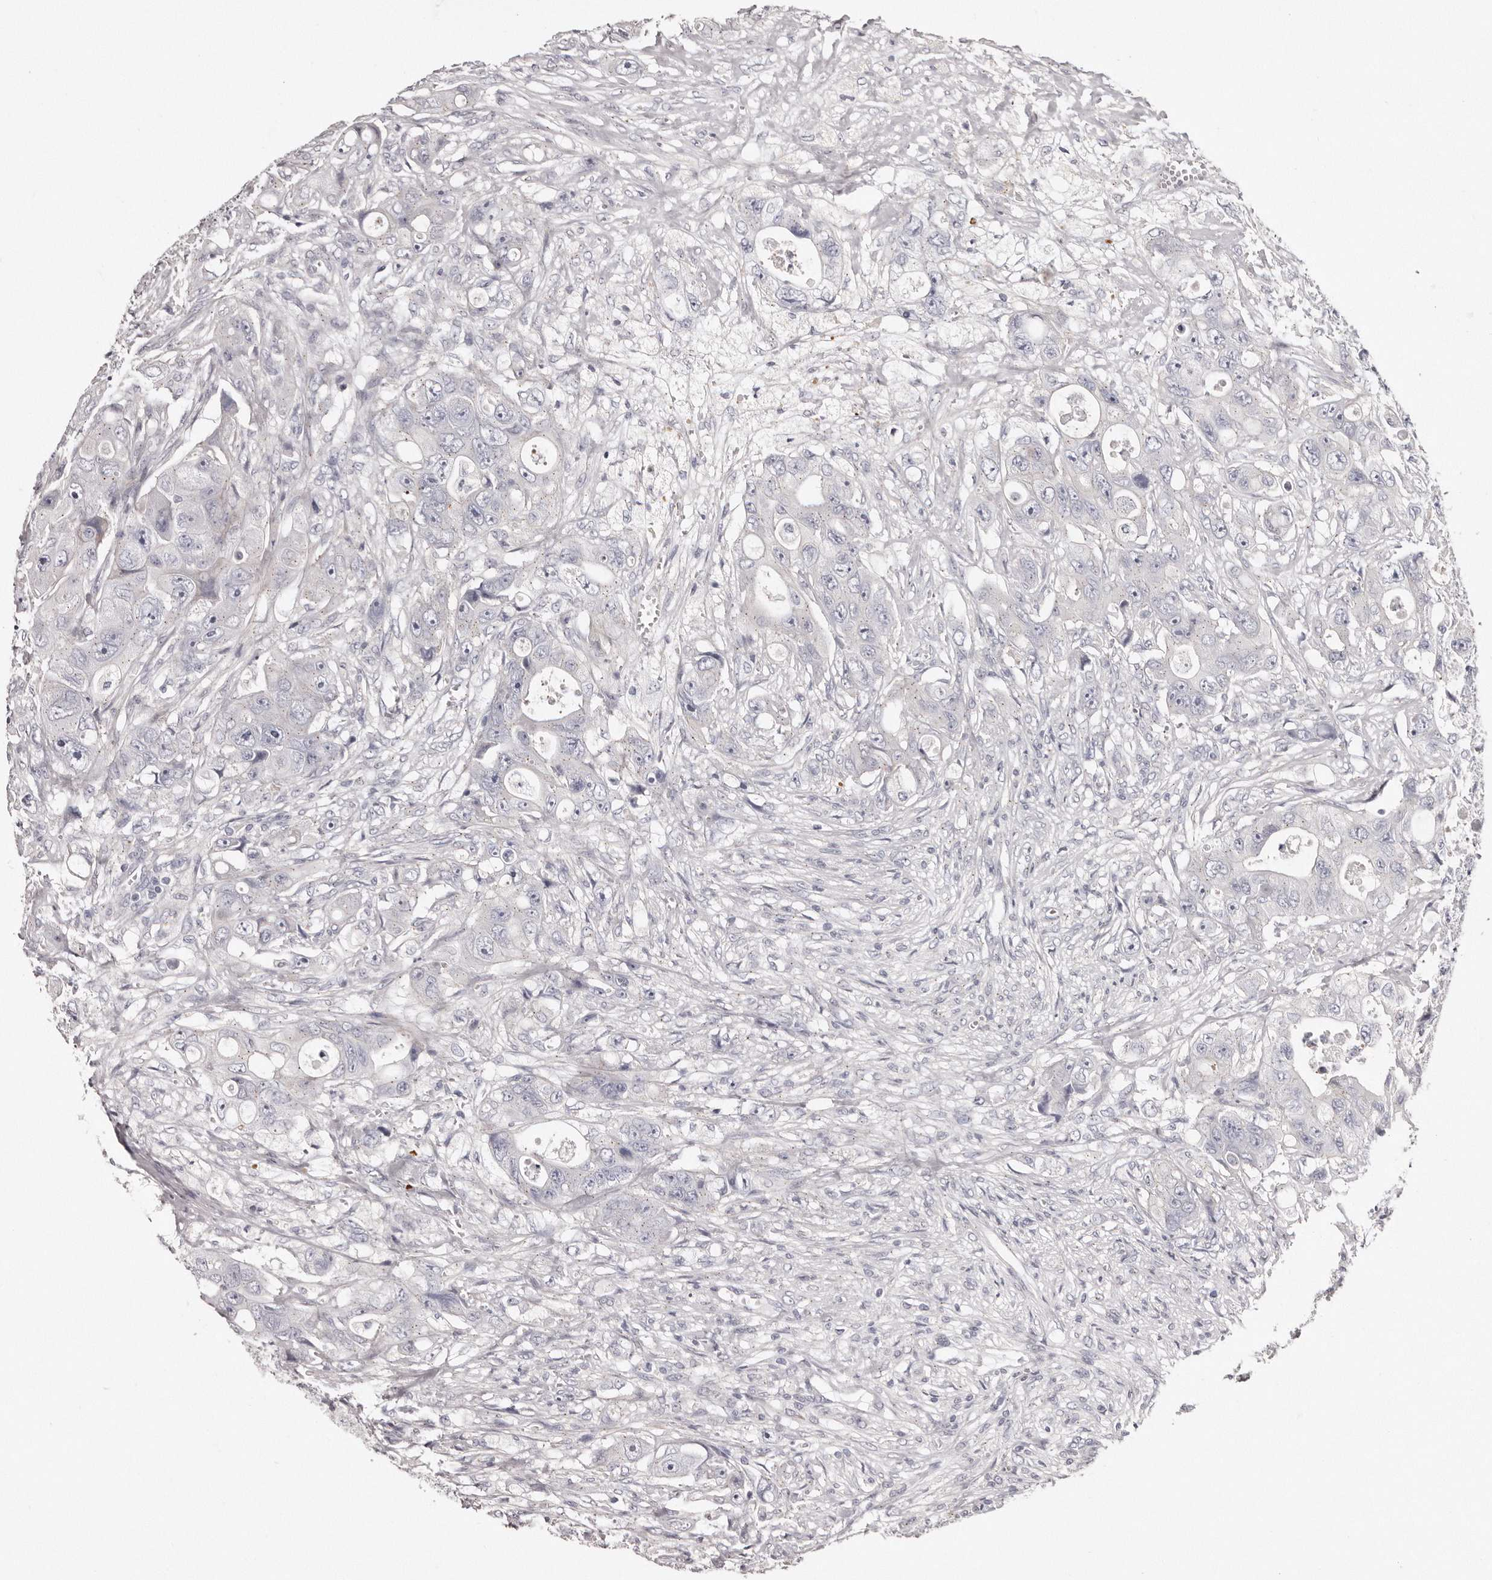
{"staining": {"intensity": "negative", "quantity": "none", "location": "none"}, "tissue": "colorectal cancer", "cell_type": "Tumor cells", "image_type": "cancer", "snomed": [{"axis": "morphology", "description": "Adenocarcinoma, NOS"}, {"axis": "topography", "description": "Colon"}], "caption": "An immunohistochemistry (IHC) micrograph of colorectal adenocarcinoma is shown. There is no staining in tumor cells of colorectal adenocarcinoma.", "gene": "PEG10", "patient": {"sex": "female", "age": 46}}